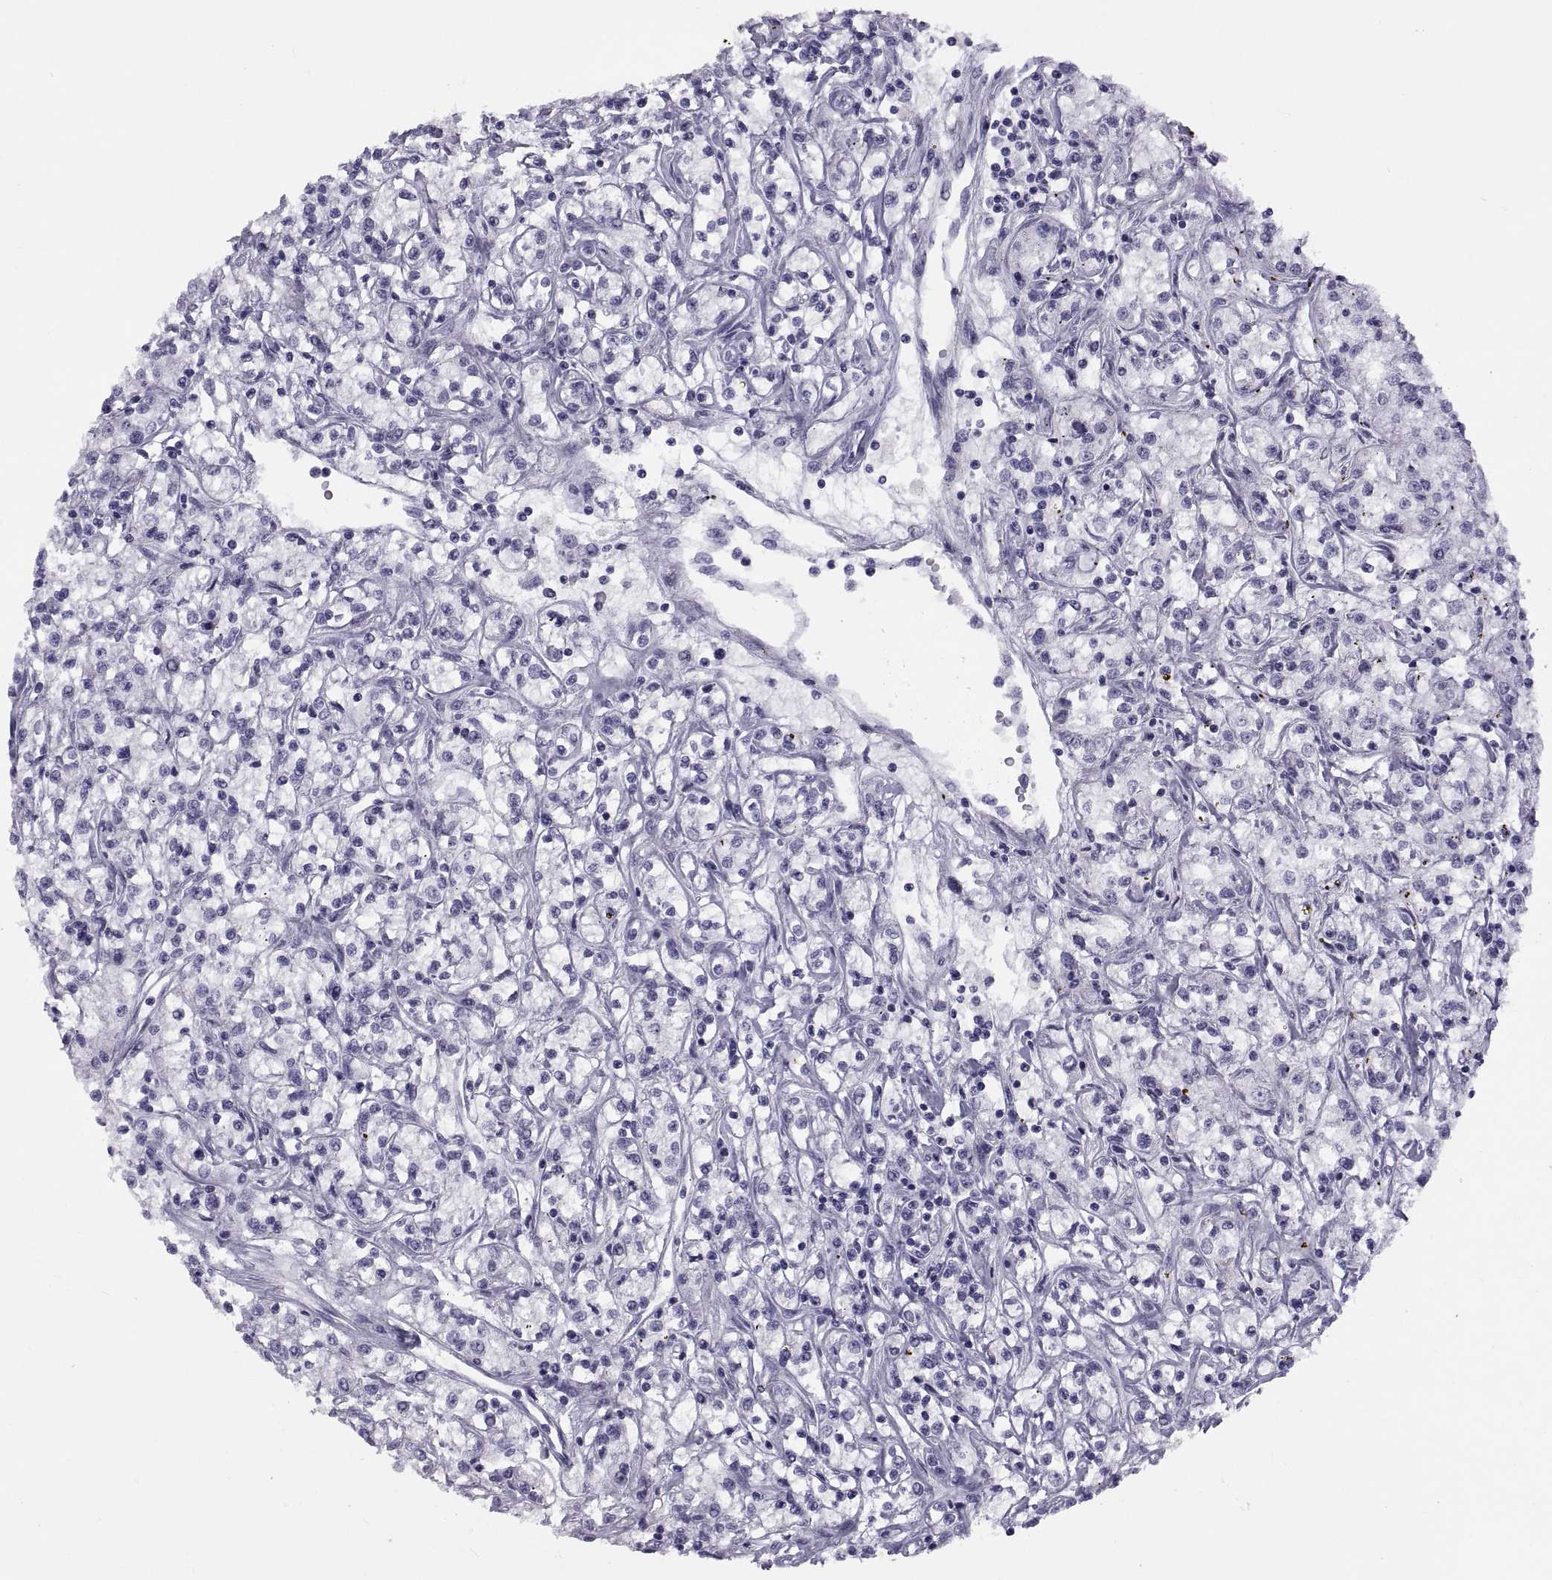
{"staining": {"intensity": "negative", "quantity": "none", "location": "none"}, "tissue": "renal cancer", "cell_type": "Tumor cells", "image_type": "cancer", "snomed": [{"axis": "morphology", "description": "Adenocarcinoma, NOS"}, {"axis": "topography", "description": "Kidney"}], "caption": "Photomicrograph shows no protein staining in tumor cells of renal cancer (adenocarcinoma) tissue.", "gene": "TMEM158", "patient": {"sex": "female", "age": 59}}